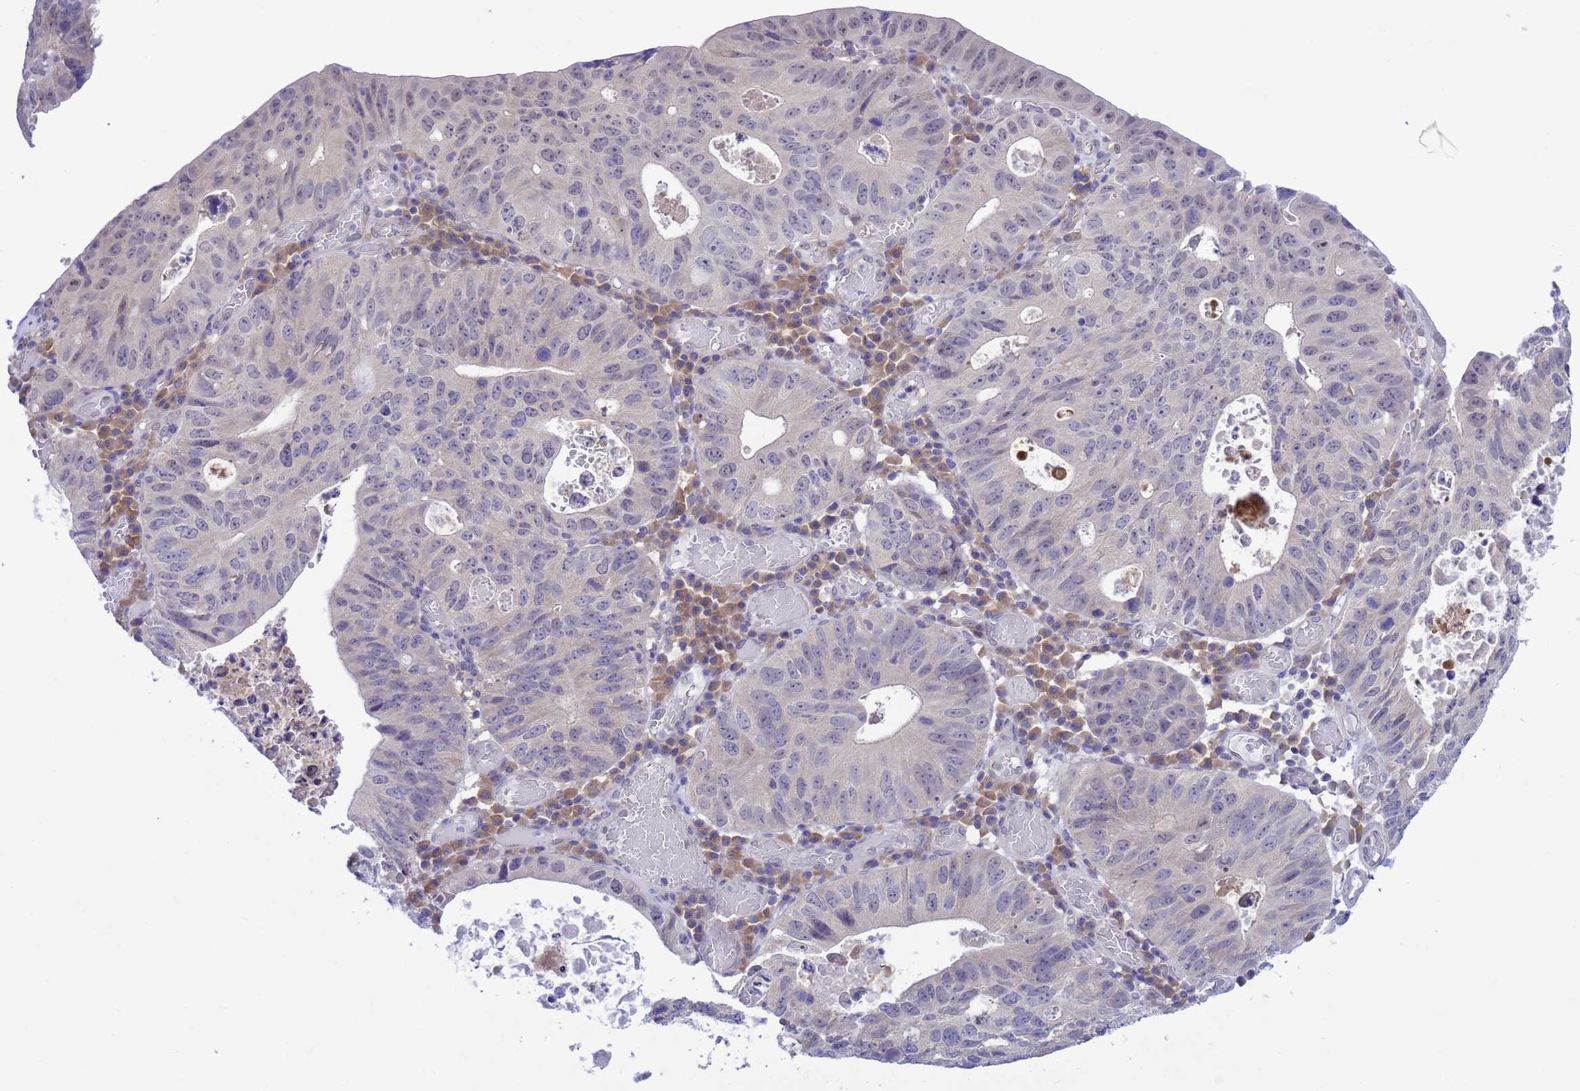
{"staining": {"intensity": "negative", "quantity": "none", "location": "none"}, "tissue": "stomach cancer", "cell_type": "Tumor cells", "image_type": "cancer", "snomed": [{"axis": "morphology", "description": "Adenocarcinoma, NOS"}, {"axis": "topography", "description": "Stomach"}], "caption": "High power microscopy histopathology image of an IHC photomicrograph of adenocarcinoma (stomach), revealing no significant staining in tumor cells.", "gene": "ZNF461", "patient": {"sex": "male", "age": 59}}